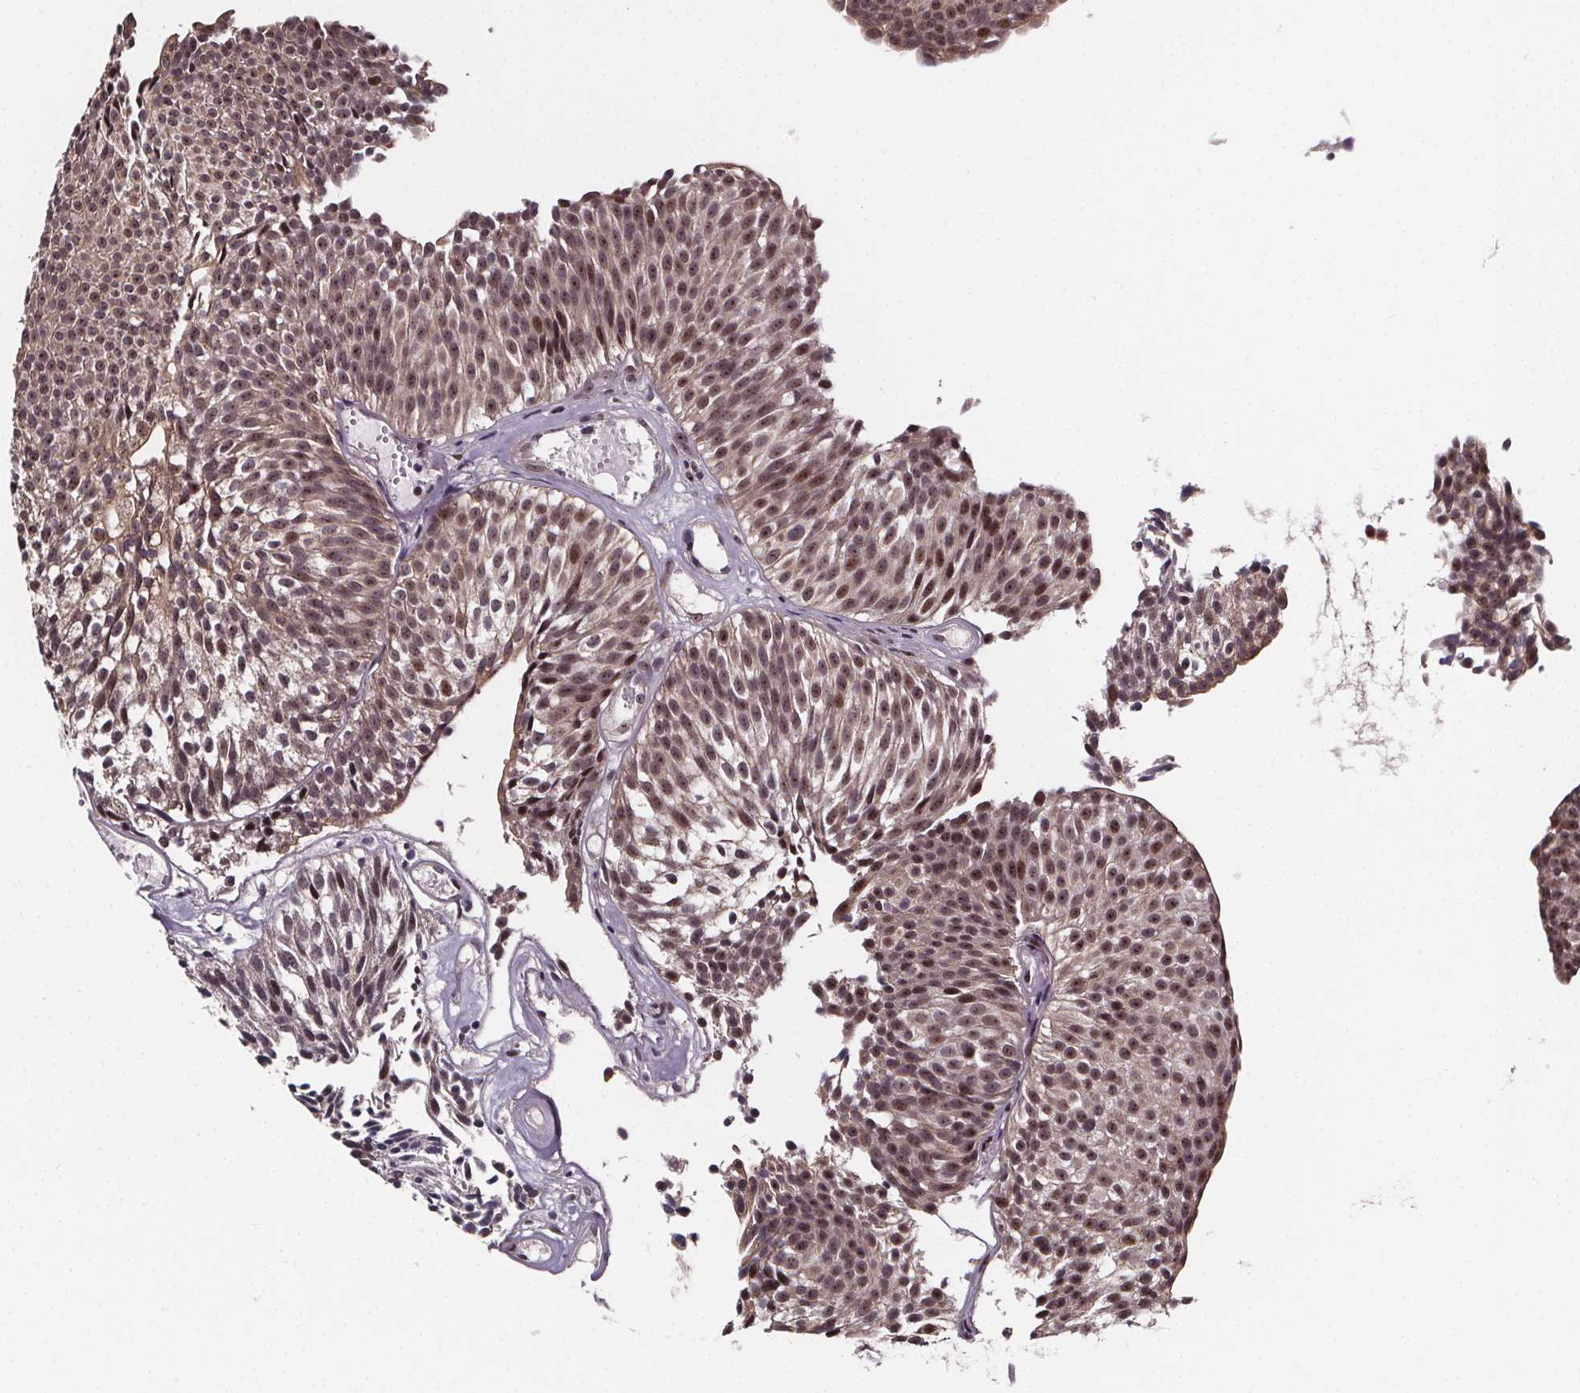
{"staining": {"intensity": "weak", "quantity": ">75%", "location": "nuclear"}, "tissue": "urothelial cancer", "cell_type": "Tumor cells", "image_type": "cancer", "snomed": [{"axis": "morphology", "description": "Urothelial carcinoma, Low grade"}, {"axis": "topography", "description": "Urinary bladder"}], "caption": "An IHC photomicrograph of neoplastic tissue is shown. Protein staining in brown labels weak nuclear positivity in urothelial carcinoma (low-grade) within tumor cells.", "gene": "DDIT3", "patient": {"sex": "male", "age": 63}}